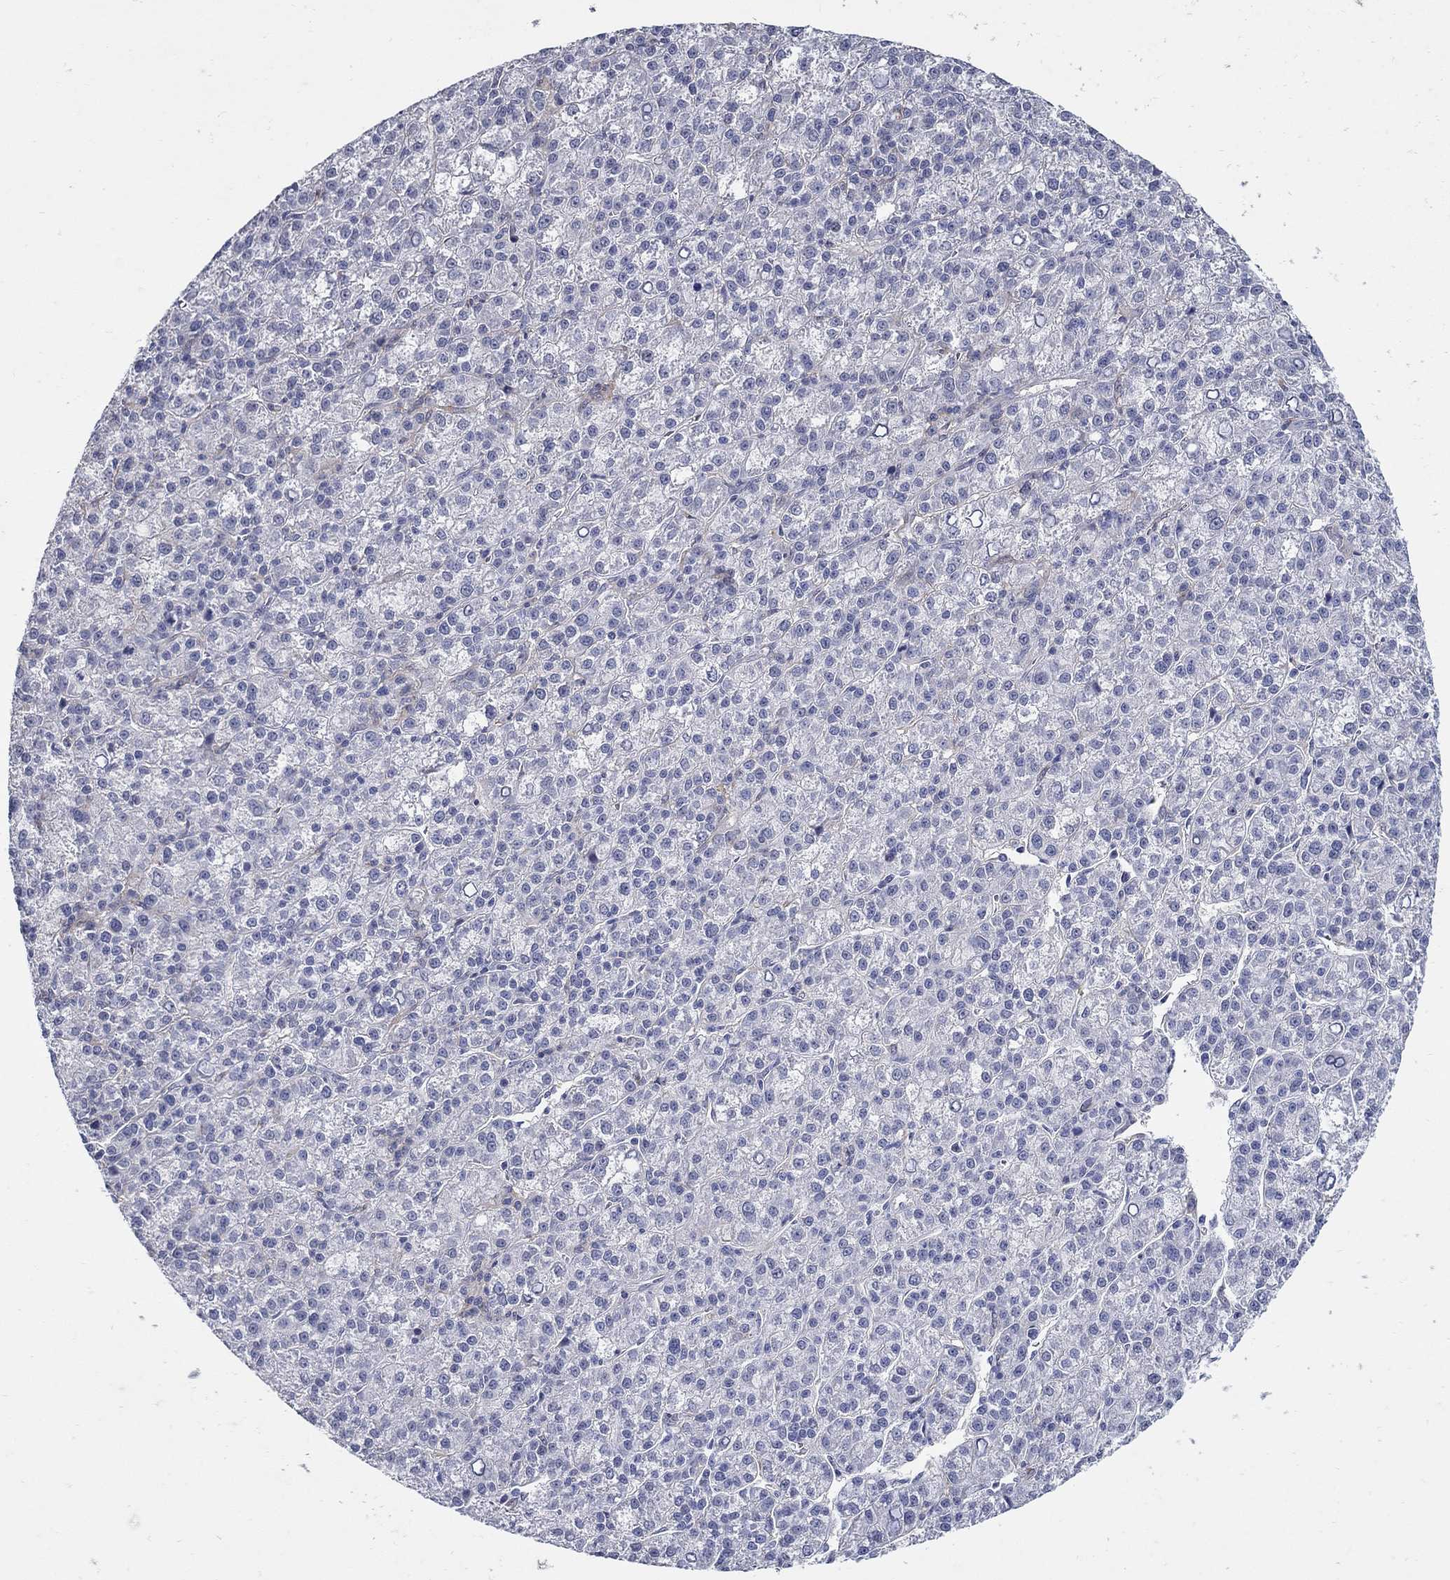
{"staining": {"intensity": "weak", "quantity": "<25%", "location": "cytoplasmic/membranous"}, "tissue": "liver cancer", "cell_type": "Tumor cells", "image_type": "cancer", "snomed": [{"axis": "morphology", "description": "Carcinoma, Hepatocellular, NOS"}, {"axis": "topography", "description": "Liver"}], "caption": "Tumor cells show no significant protein positivity in liver cancer (hepatocellular carcinoma).", "gene": "CETN1", "patient": {"sex": "female", "age": 60}}